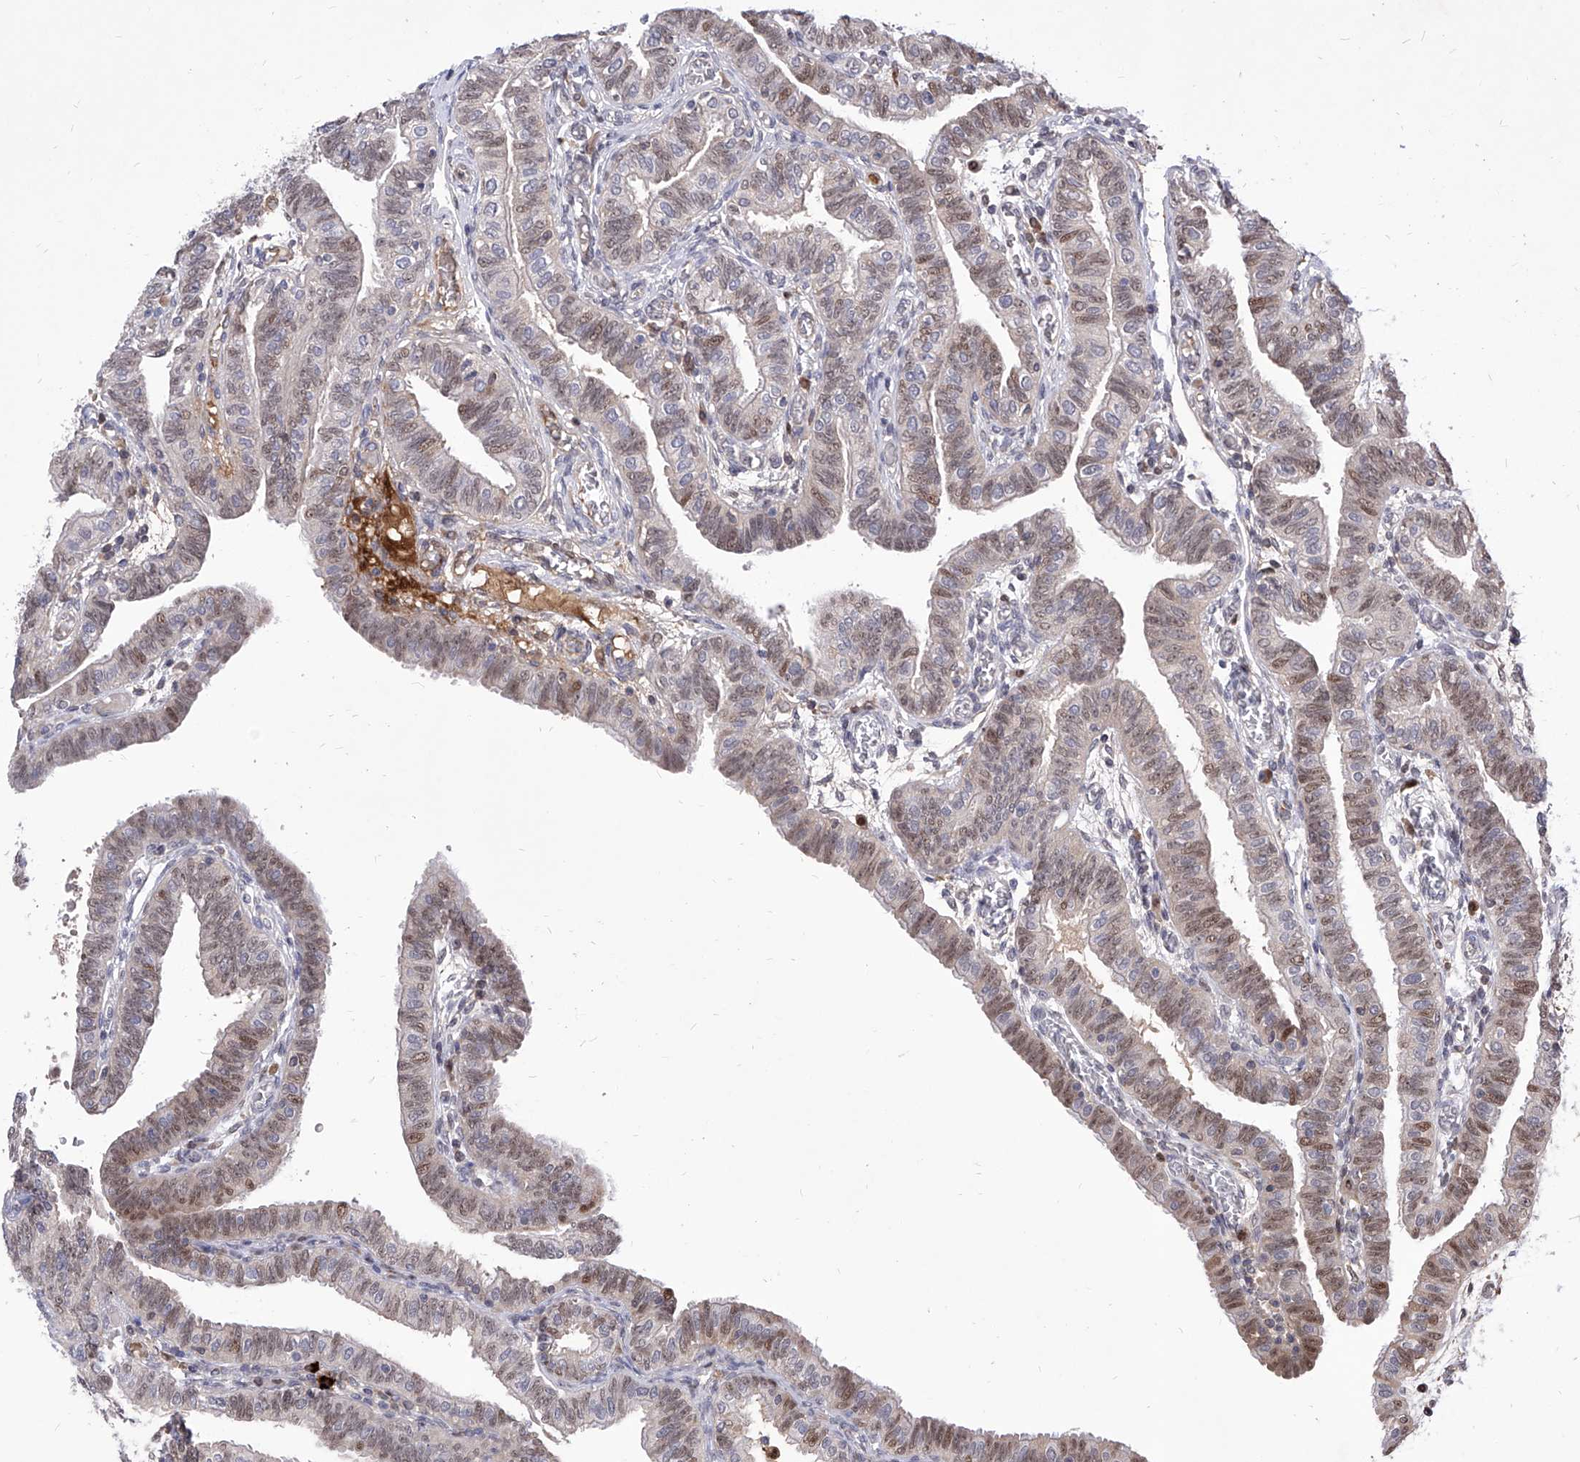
{"staining": {"intensity": "moderate", "quantity": "25%-75%", "location": "cytoplasmic/membranous,nuclear"}, "tissue": "fallopian tube", "cell_type": "Glandular cells", "image_type": "normal", "snomed": [{"axis": "morphology", "description": "Normal tissue, NOS"}, {"axis": "topography", "description": "Fallopian tube"}], "caption": "Moderate cytoplasmic/membranous,nuclear positivity is seen in about 25%-75% of glandular cells in benign fallopian tube.", "gene": "LGR4", "patient": {"sex": "female", "age": 39}}